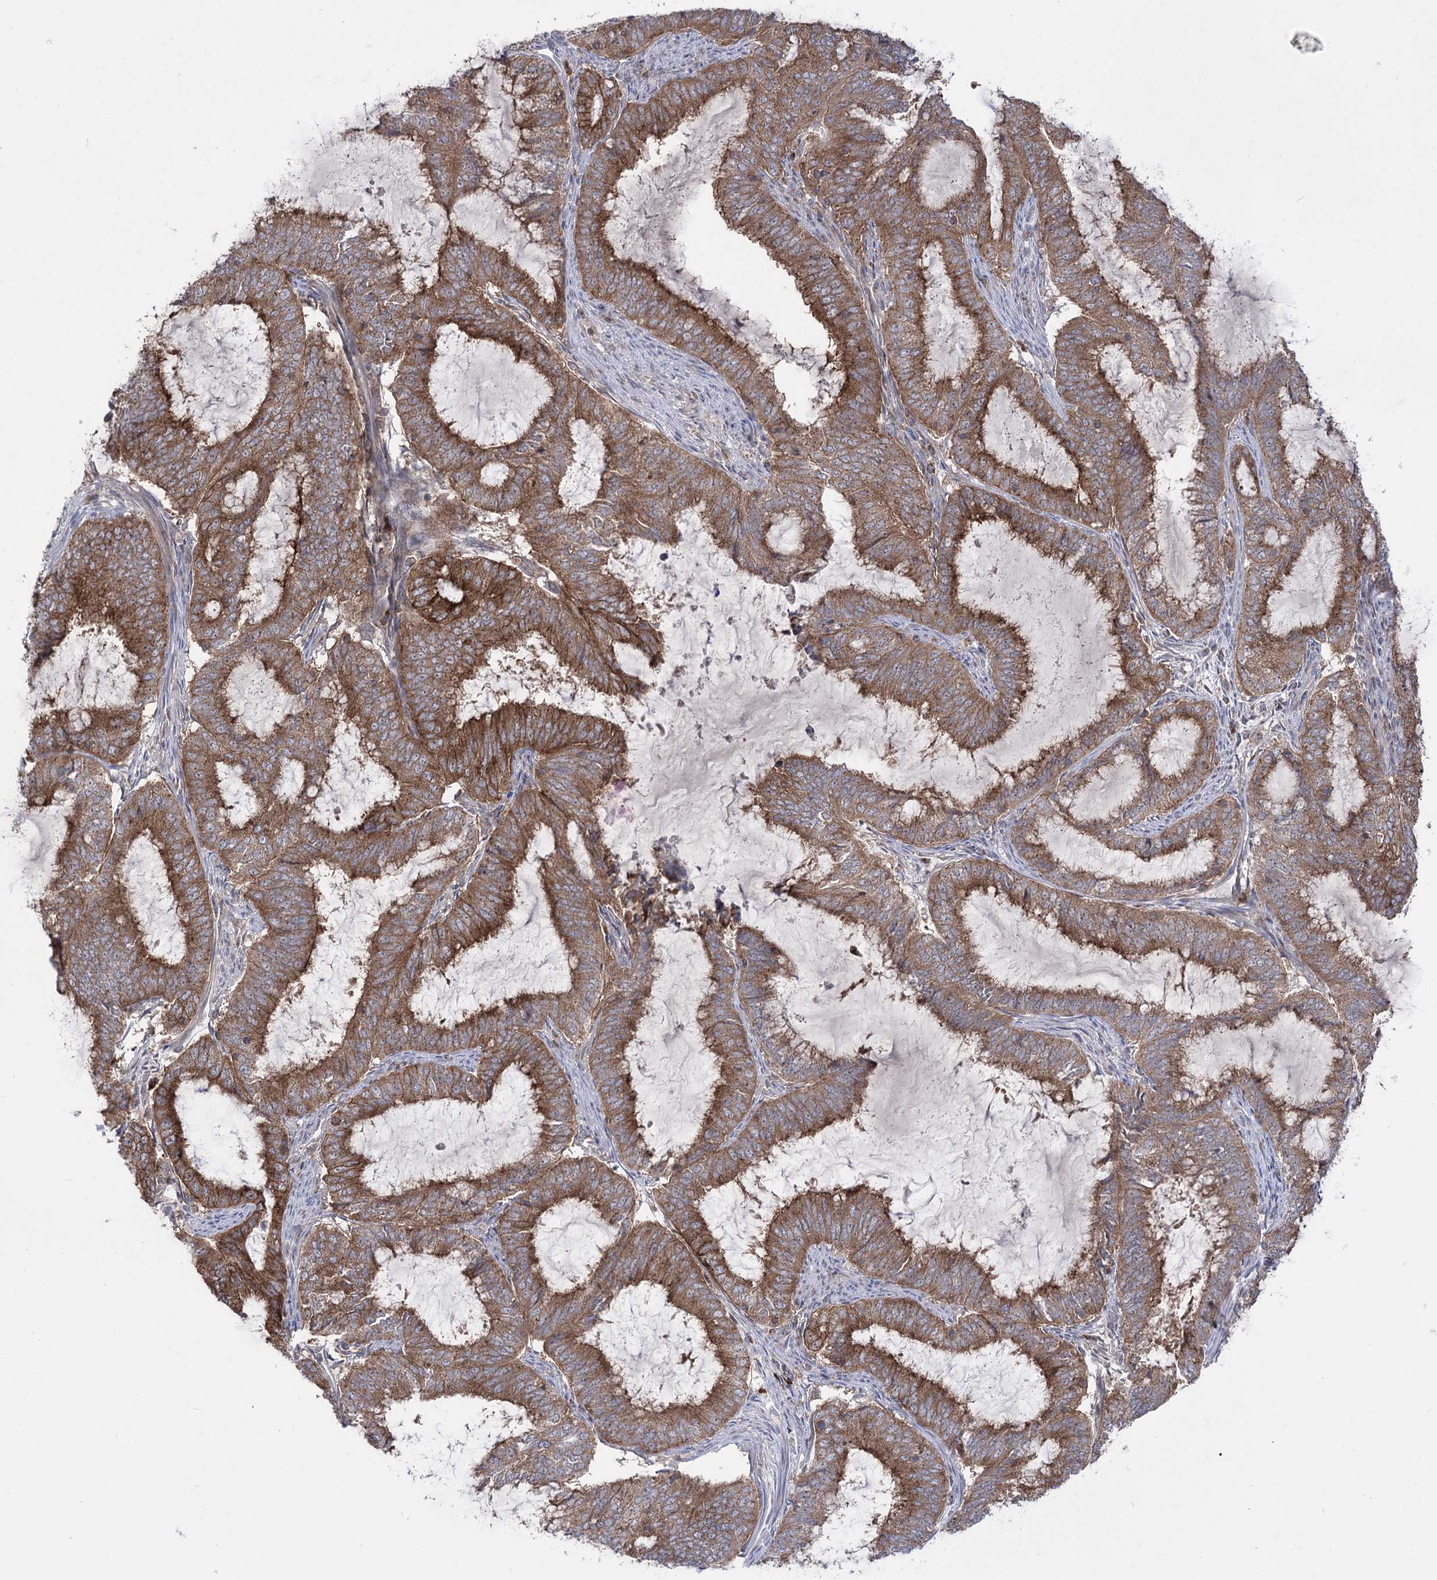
{"staining": {"intensity": "moderate", "quantity": ">75%", "location": "cytoplasmic/membranous"}, "tissue": "endometrial cancer", "cell_type": "Tumor cells", "image_type": "cancer", "snomed": [{"axis": "morphology", "description": "Adenocarcinoma, NOS"}, {"axis": "topography", "description": "Endometrium"}], "caption": "Endometrial cancer (adenocarcinoma) stained with DAB (3,3'-diaminobenzidine) immunohistochemistry exhibits medium levels of moderate cytoplasmic/membranous staining in approximately >75% of tumor cells. (DAB = brown stain, brightfield microscopy at high magnification).", "gene": "ZNF622", "patient": {"sex": "female", "age": 51}}